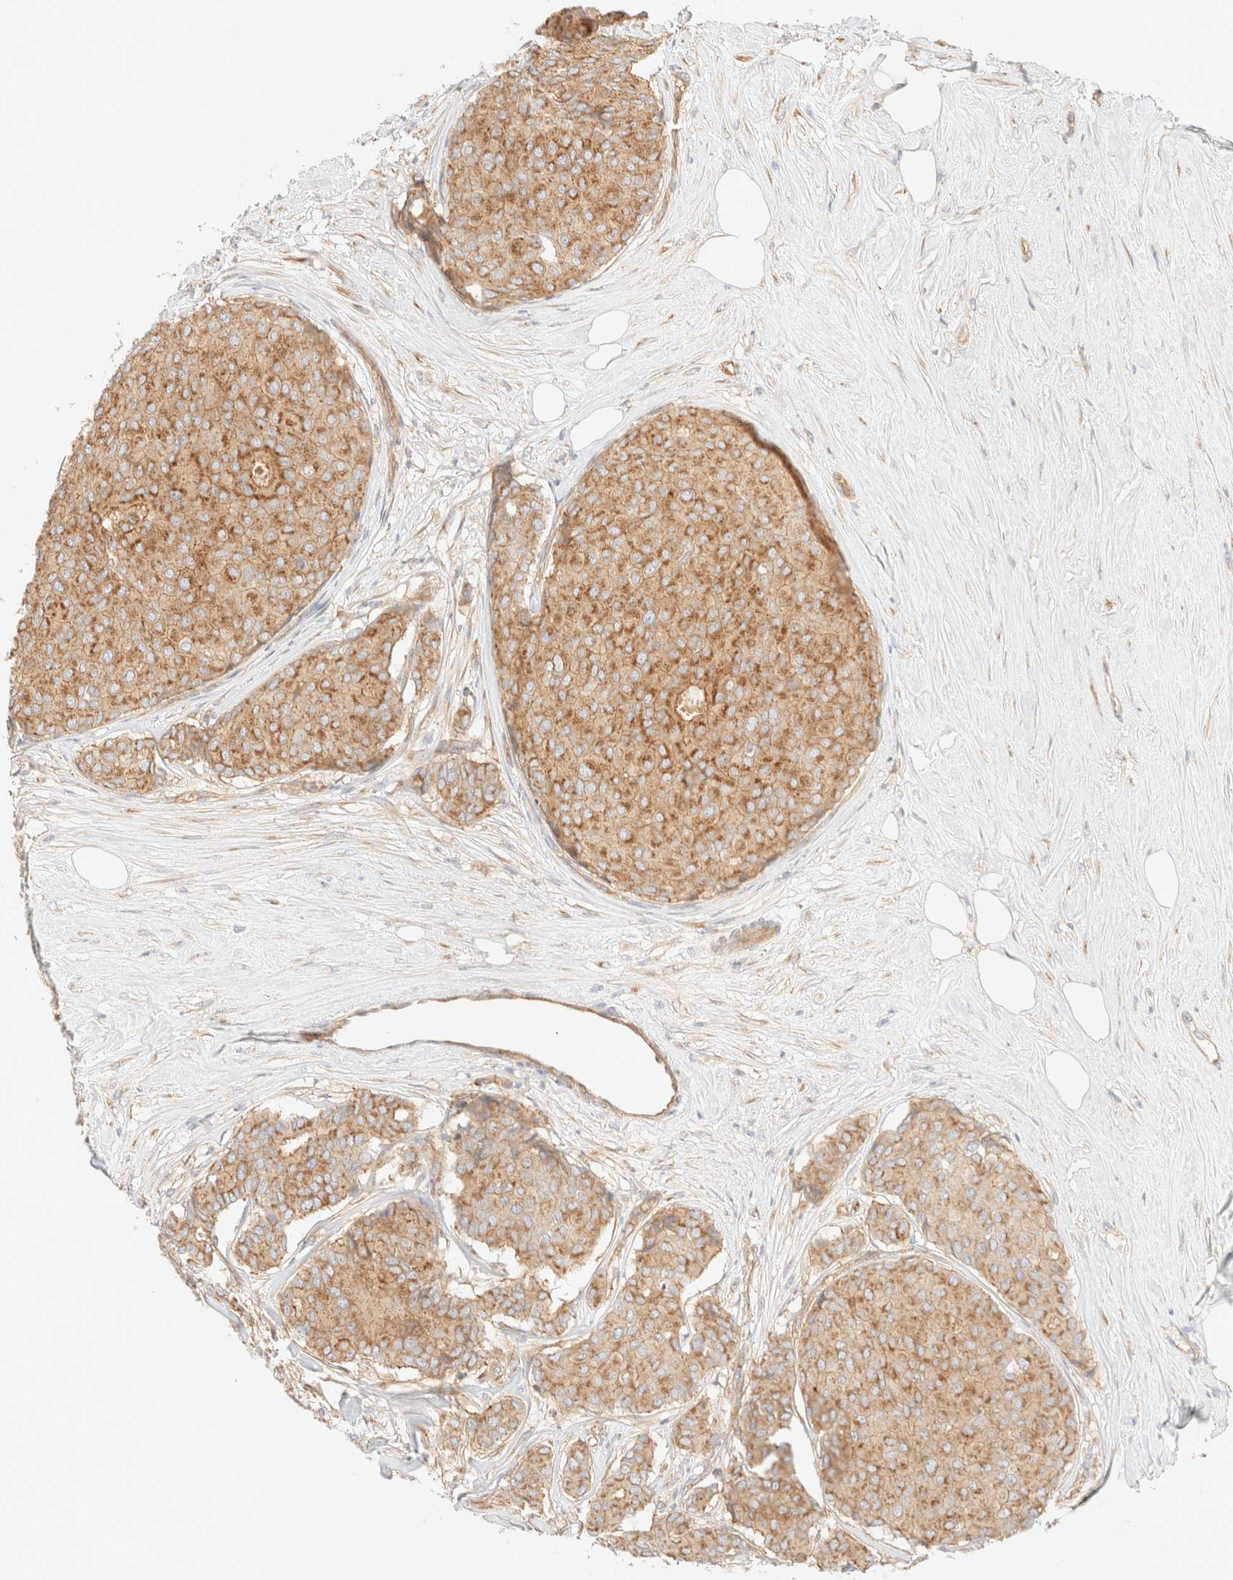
{"staining": {"intensity": "moderate", "quantity": ">75%", "location": "cytoplasmic/membranous"}, "tissue": "breast cancer", "cell_type": "Tumor cells", "image_type": "cancer", "snomed": [{"axis": "morphology", "description": "Duct carcinoma"}, {"axis": "topography", "description": "Breast"}], "caption": "Brown immunohistochemical staining in breast infiltrating ductal carcinoma shows moderate cytoplasmic/membranous expression in about >75% of tumor cells. The protein of interest is shown in brown color, while the nuclei are stained blue.", "gene": "MYO10", "patient": {"sex": "female", "age": 75}}